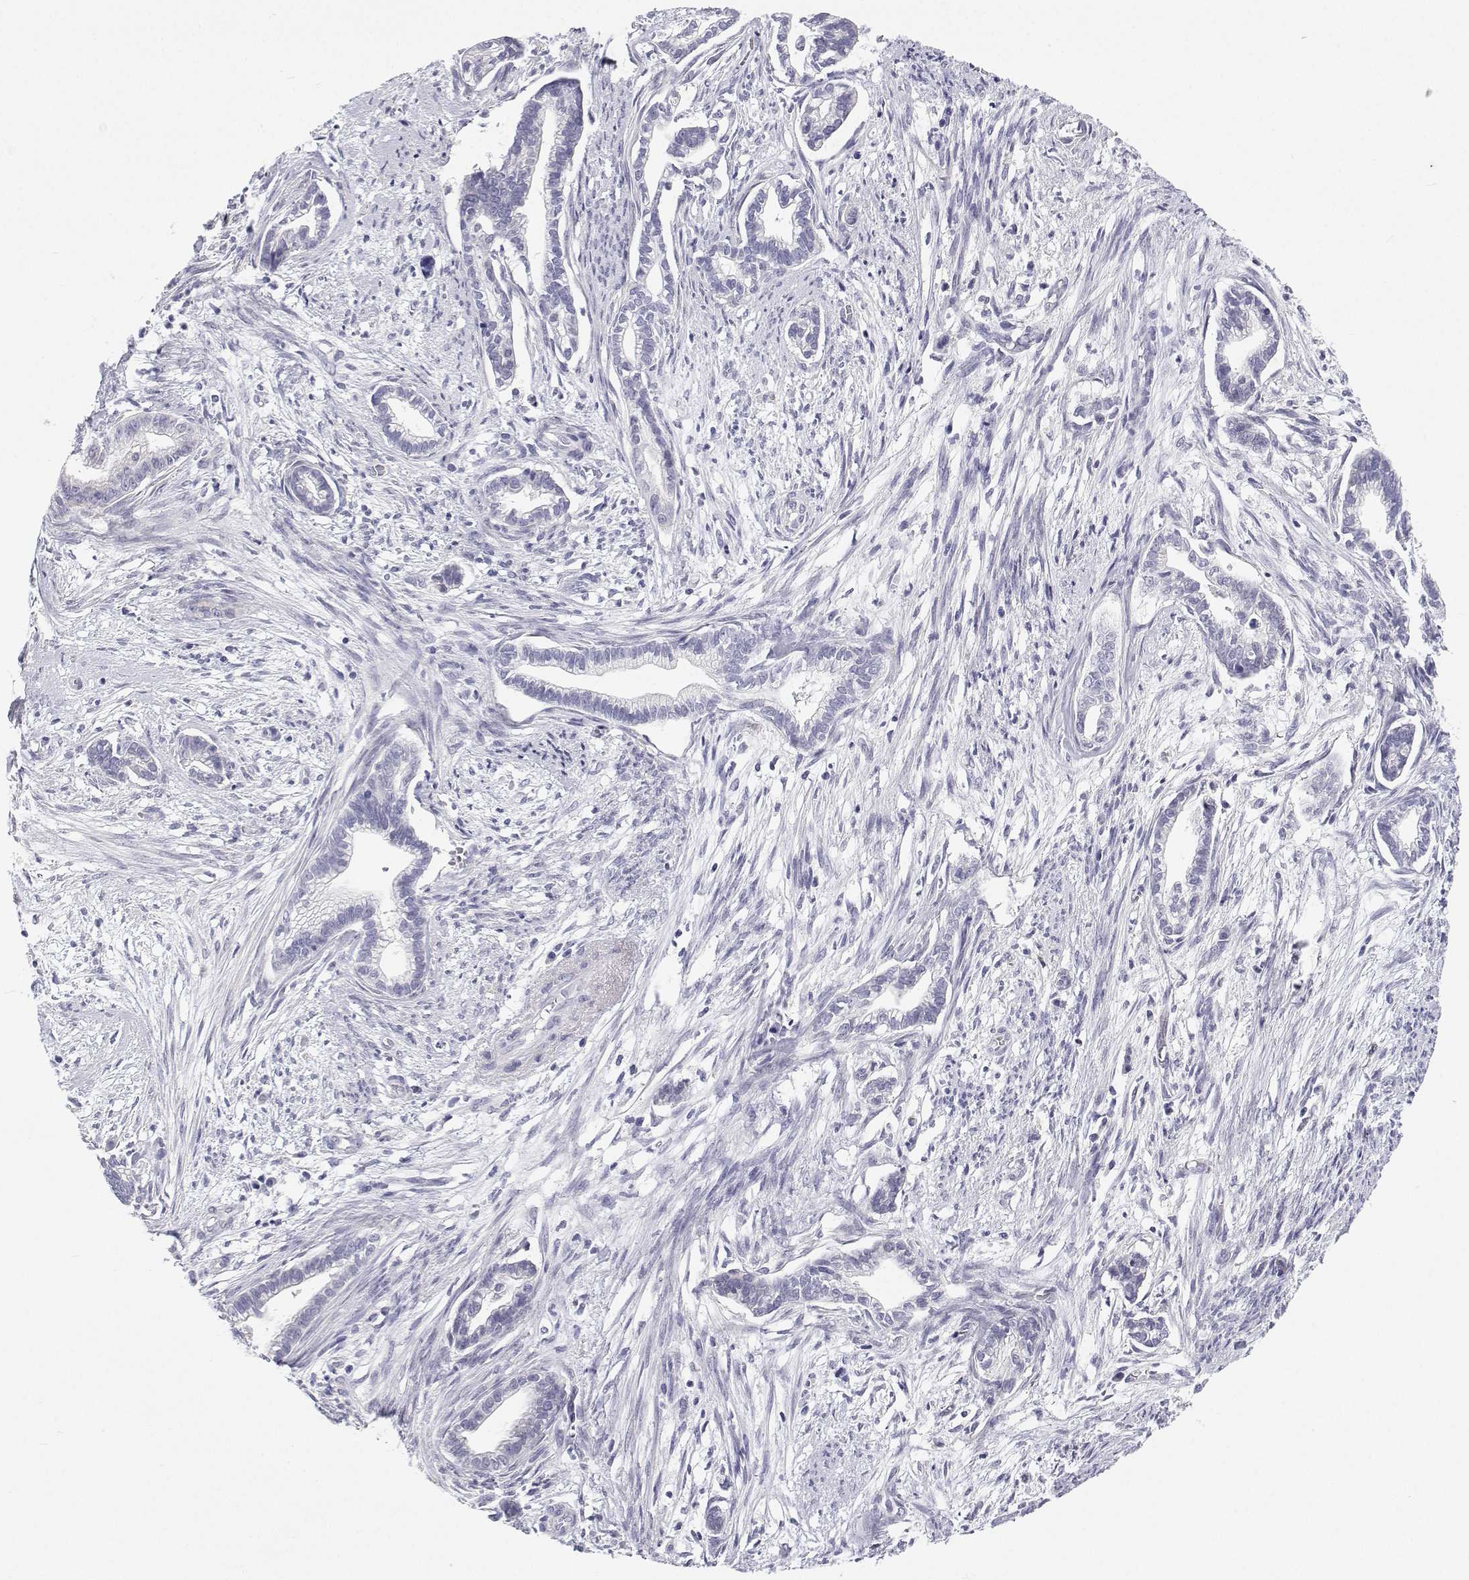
{"staining": {"intensity": "negative", "quantity": "none", "location": "none"}, "tissue": "cervical cancer", "cell_type": "Tumor cells", "image_type": "cancer", "snomed": [{"axis": "morphology", "description": "Adenocarcinoma, NOS"}, {"axis": "topography", "description": "Cervix"}], "caption": "Immunohistochemistry of human cervical adenocarcinoma displays no expression in tumor cells.", "gene": "TTN", "patient": {"sex": "female", "age": 62}}